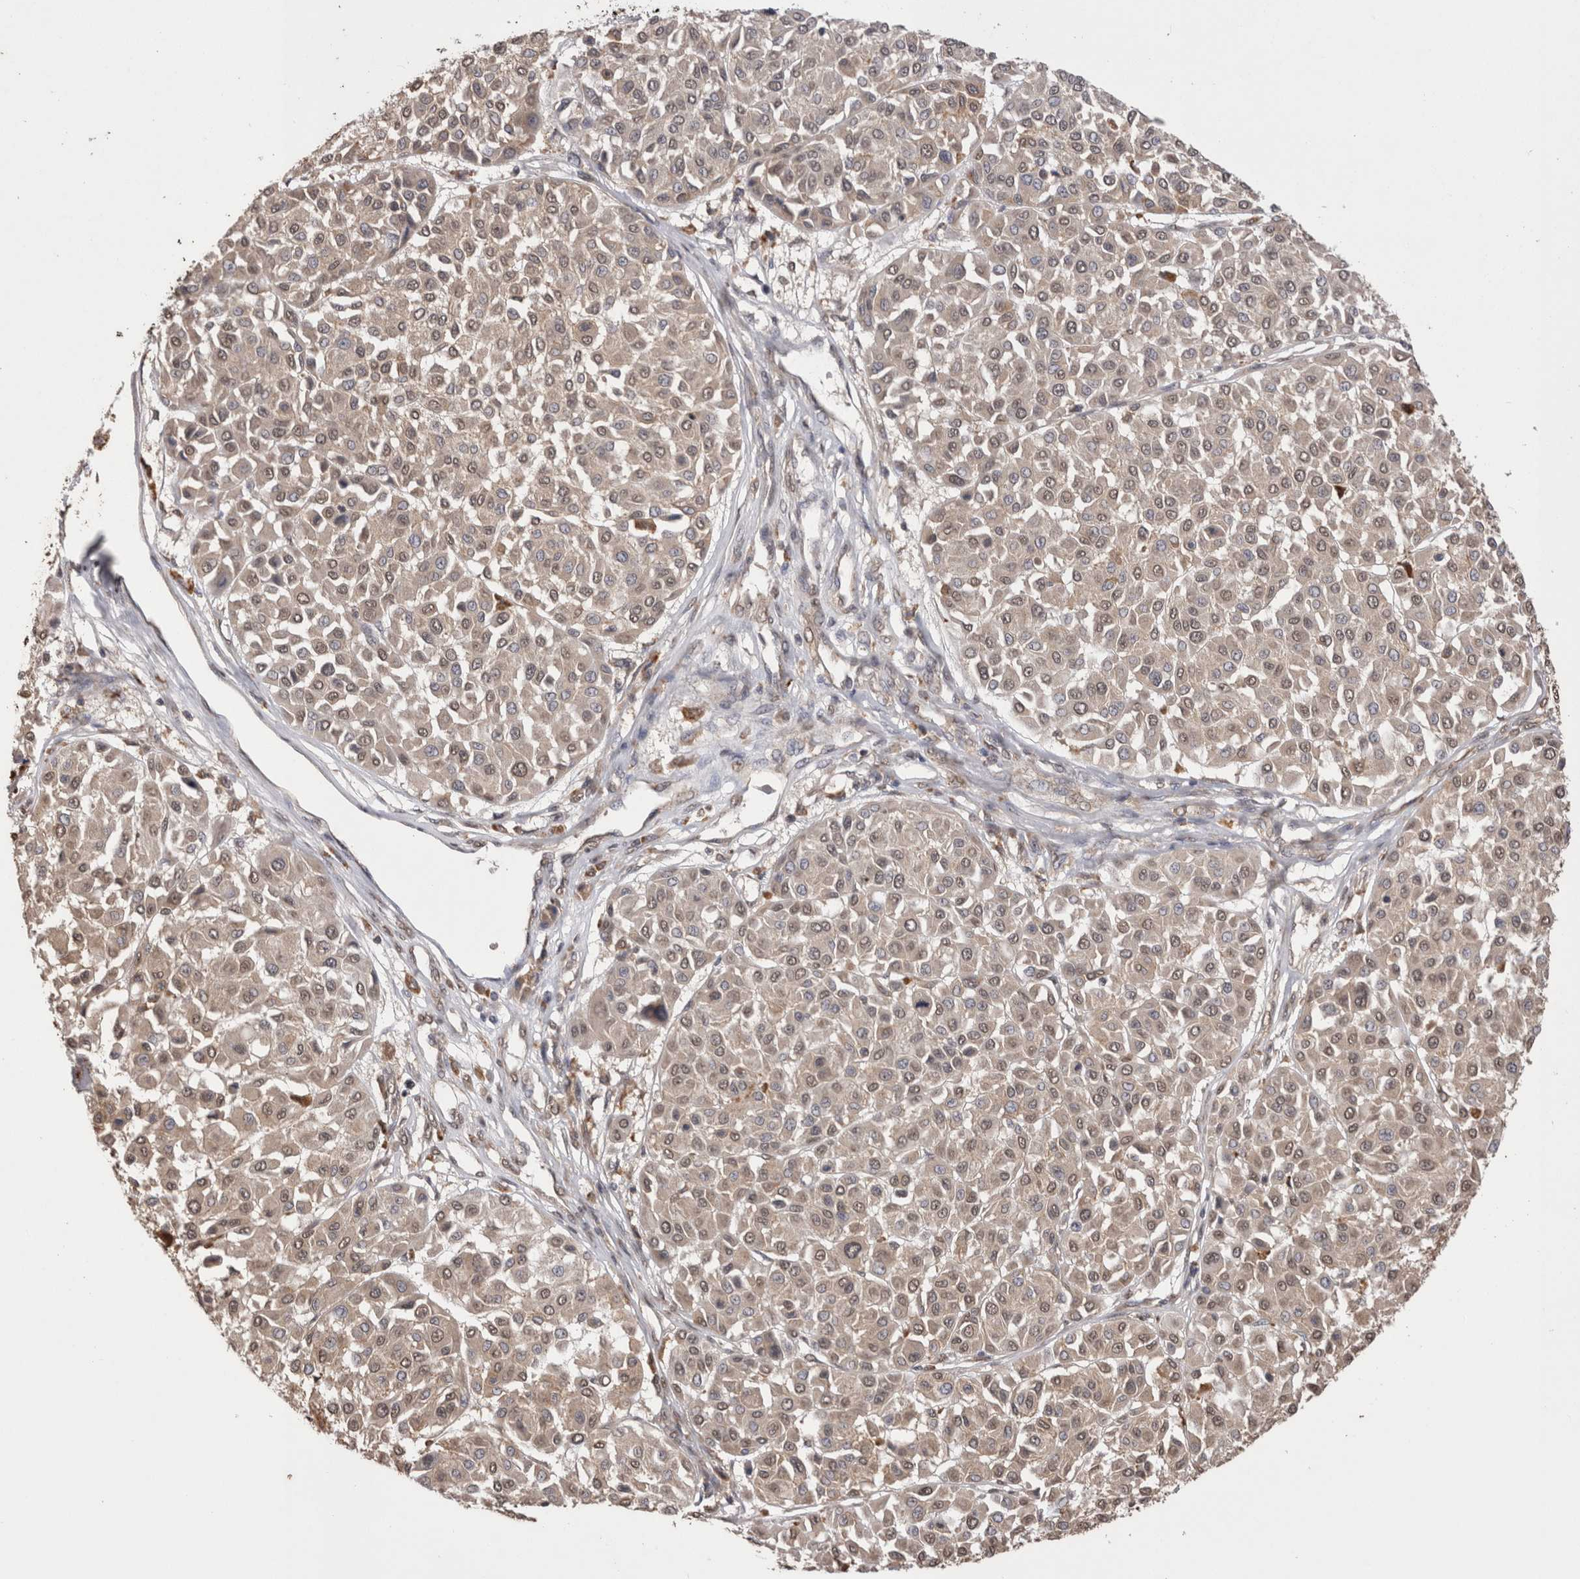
{"staining": {"intensity": "weak", "quantity": "25%-75%", "location": "cytoplasmic/membranous,nuclear"}, "tissue": "melanoma", "cell_type": "Tumor cells", "image_type": "cancer", "snomed": [{"axis": "morphology", "description": "Malignant melanoma, Metastatic site"}, {"axis": "topography", "description": "Soft tissue"}], "caption": "Melanoma was stained to show a protein in brown. There is low levels of weak cytoplasmic/membranous and nuclear staining in about 25%-75% of tumor cells. Ihc stains the protein of interest in brown and the nuclei are stained blue.", "gene": "GRK5", "patient": {"sex": "male", "age": 41}}